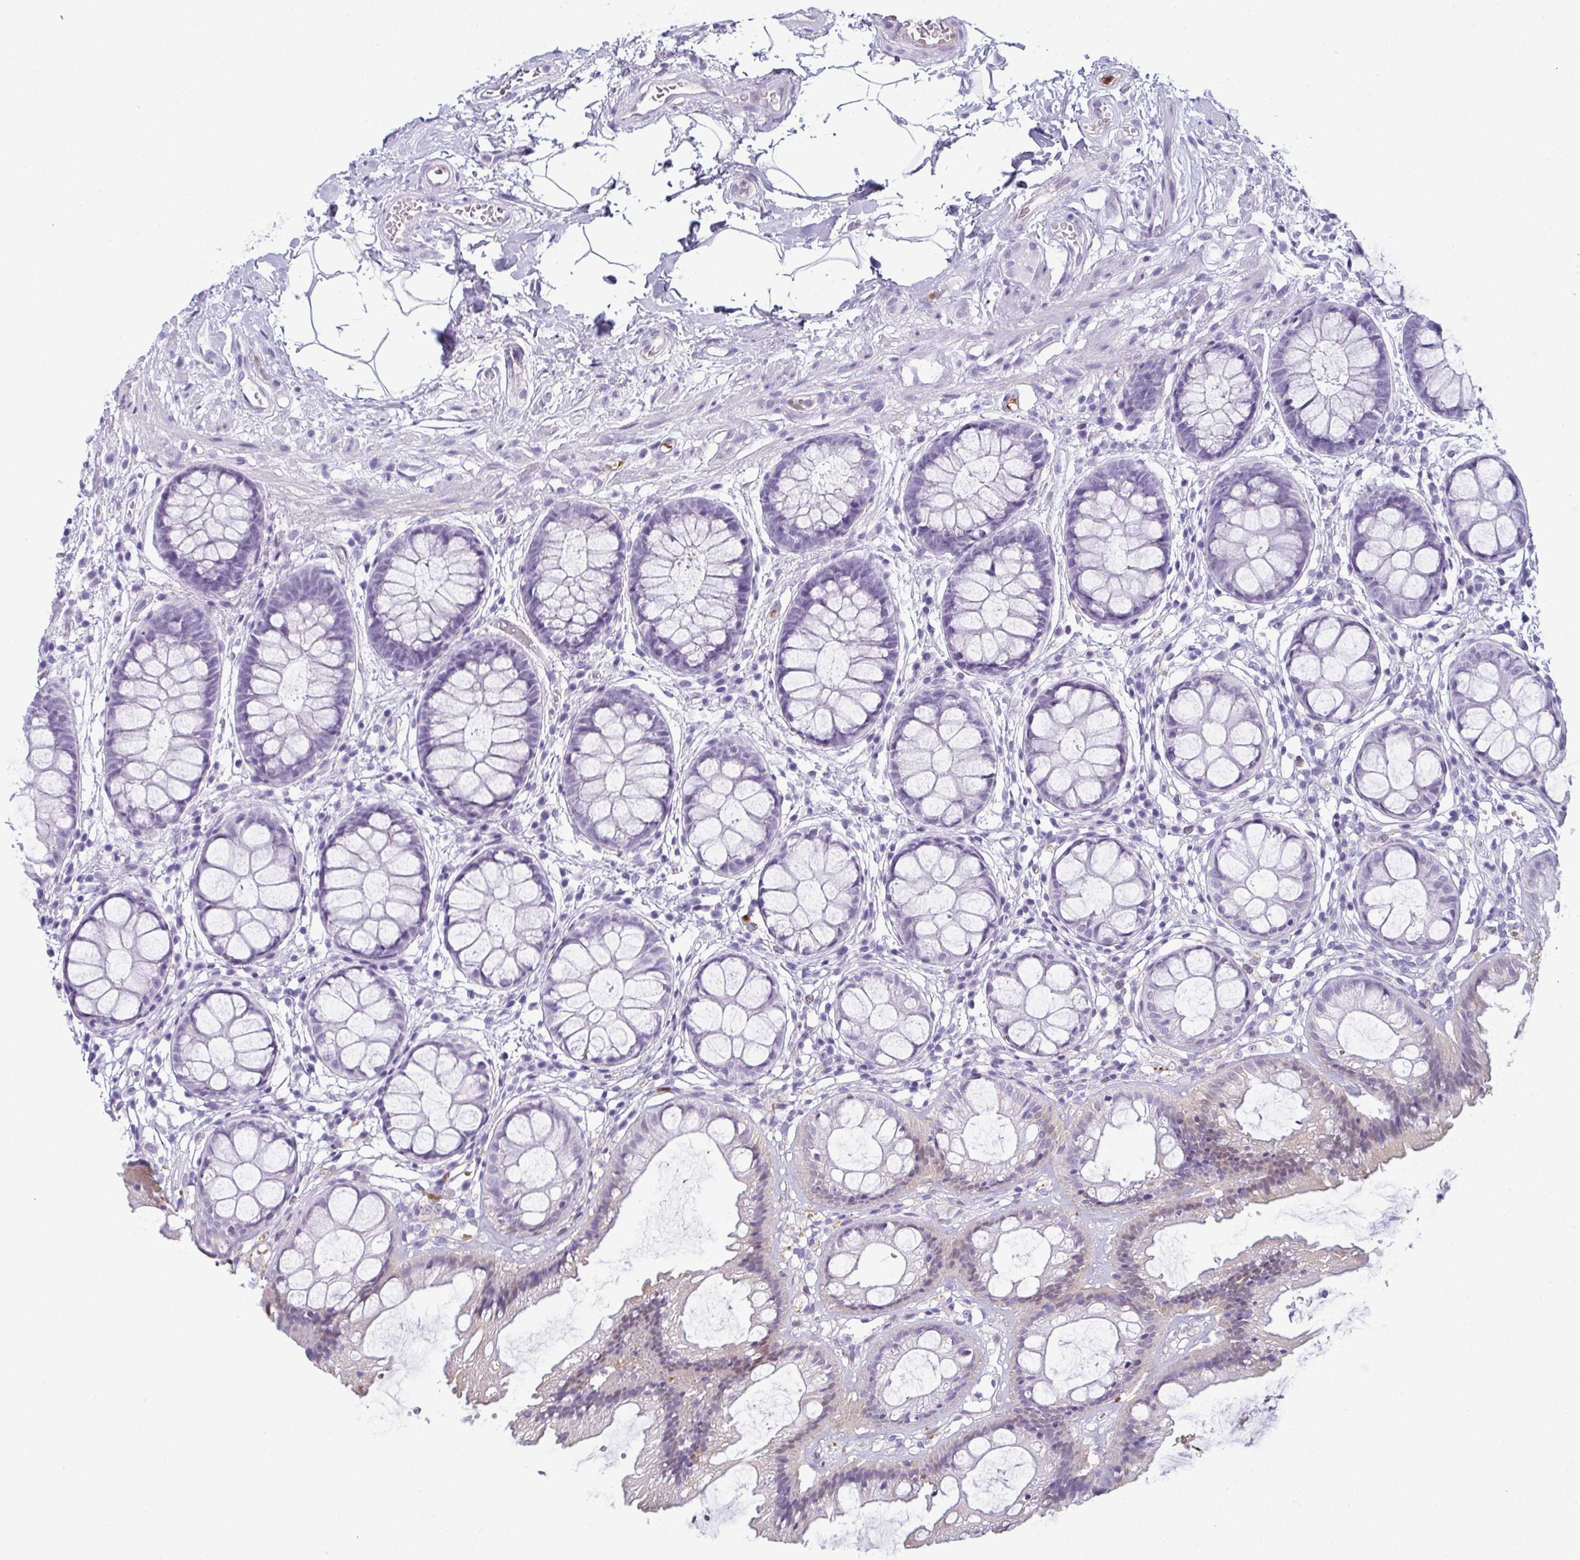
{"staining": {"intensity": "negative", "quantity": "none", "location": "none"}, "tissue": "rectum", "cell_type": "Glandular cells", "image_type": "normal", "snomed": [{"axis": "morphology", "description": "Normal tissue, NOS"}, {"axis": "topography", "description": "Rectum"}], "caption": "This photomicrograph is of benign rectum stained with immunohistochemistry (IHC) to label a protein in brown with the nuclei are counter-stained blue. There is no staining in glandular cells.", "gene": "CDA", "patient": {"sex": "female", "age": 62}}